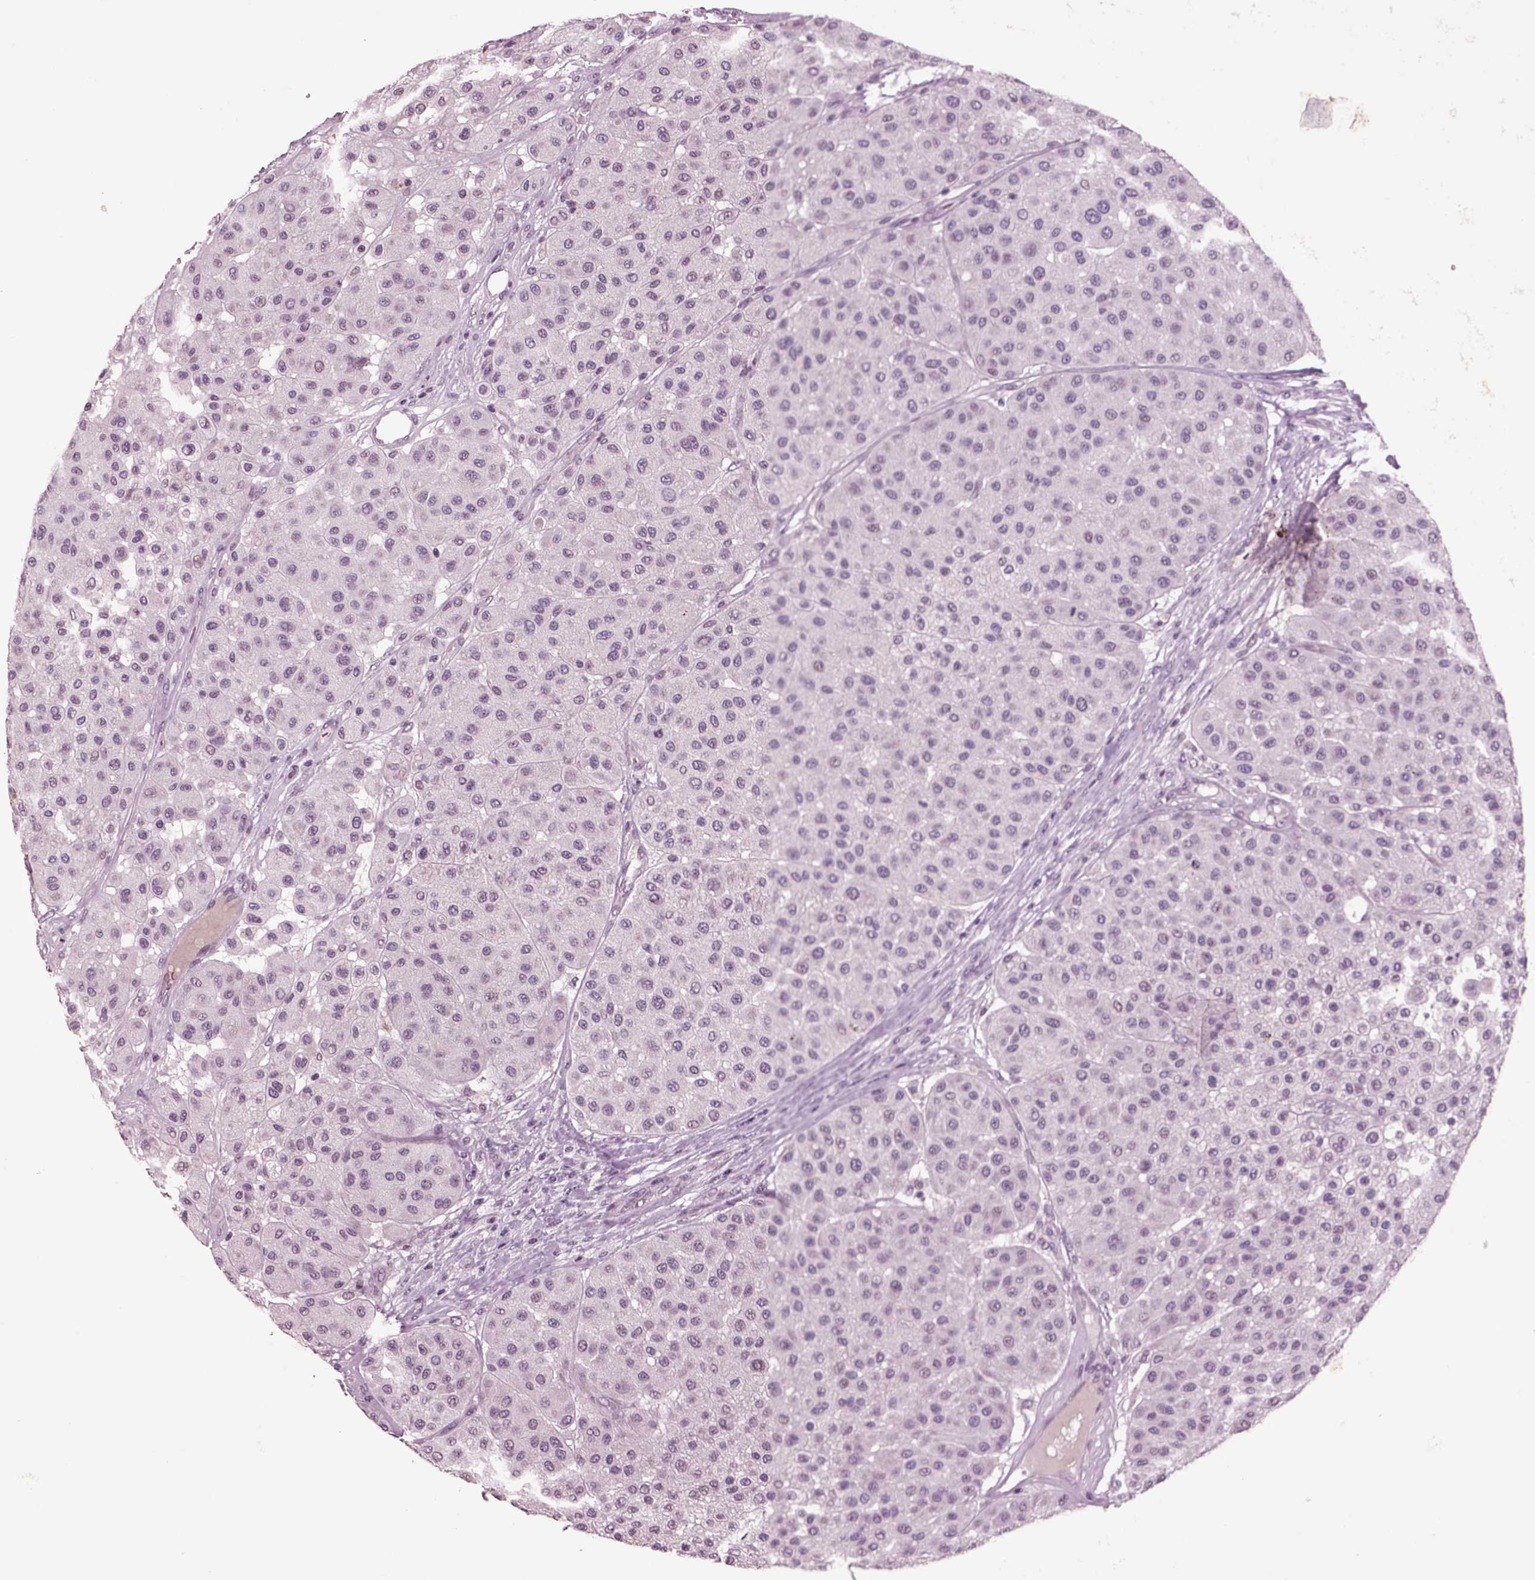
{"staining": {"intensity": "negative", "quantity": "none", "location": "none"}, "tissue": "melanoma", "cell_type": "Tumor cells", "image_type": "cancer", "snomed": [{"axis": "morphology", "description": "Malignant melanoma, Metastatic site"}, {"axis": "topography", "description": "Smooth muscle"}], "caption": "Immunohistochemistry image of neoplastic tissue: melanoma stained with DAB (3,3'-diaminobenzidine) reveals no significant protein positivity in tumor cells.", "gene": "CHGB", "patient": {"sex": "male", "age": 41}}